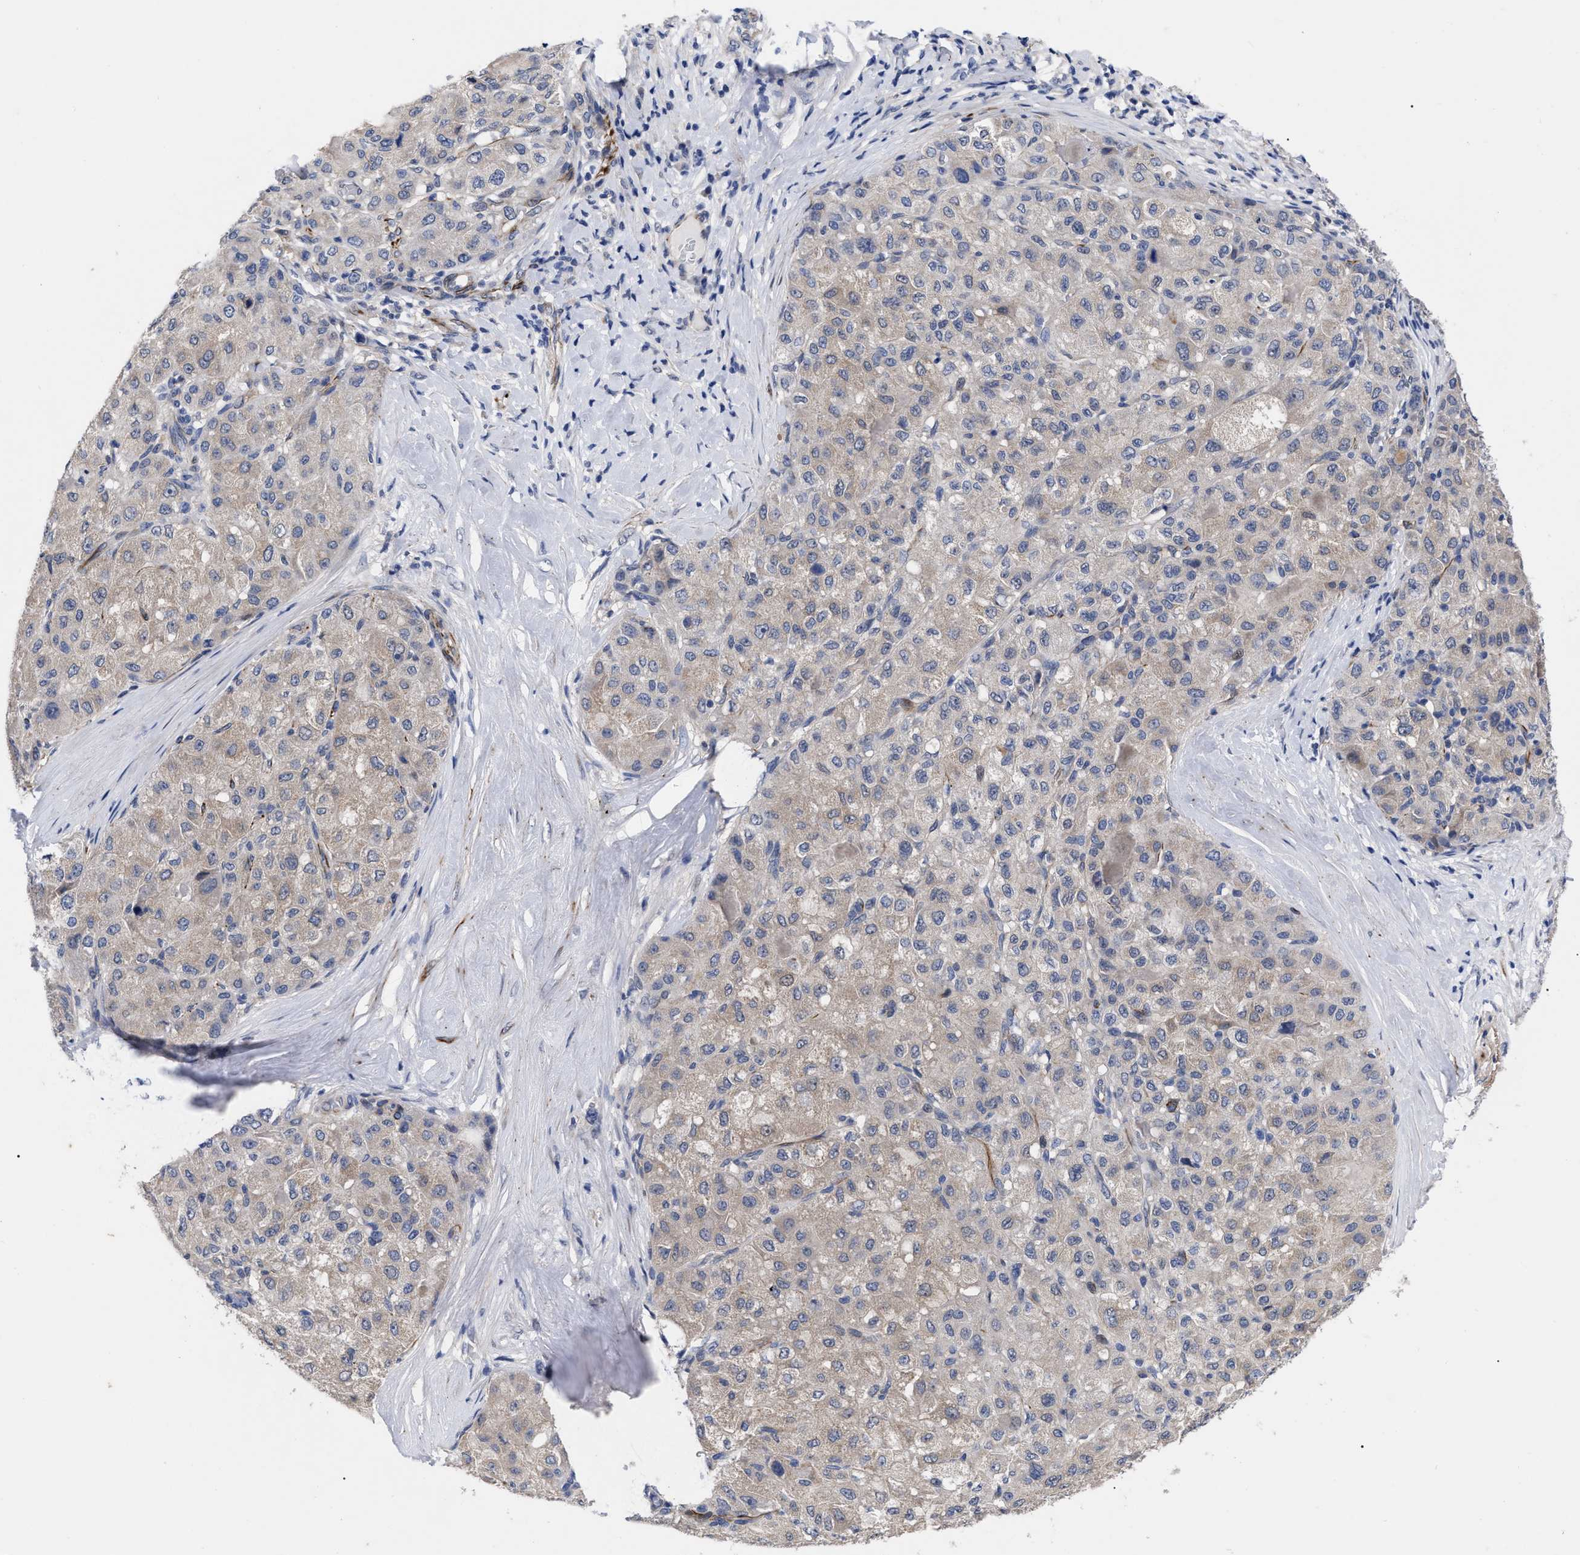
{"staining": {"intensity": "weak", "quantity": "25%-75%", "location": "cytoplasmic/membranous"}, "tissue": "liver cancer", "cell_type": "Tumor cells", "image_type": "cancer", "snomed": [{"axis": "morphology", "description": "Carcinoma, Hepatocellular, NOS"}, {"axis": "topography", "description": "Liver"}], "caption": "Protein expression analysis of human liver cancer reveals weak cytoplasmic/membranous staining in approximately 25%-75% of tumor cells.", "gene": "CCN5", "patient": {"sex": "male", "age": 80}}